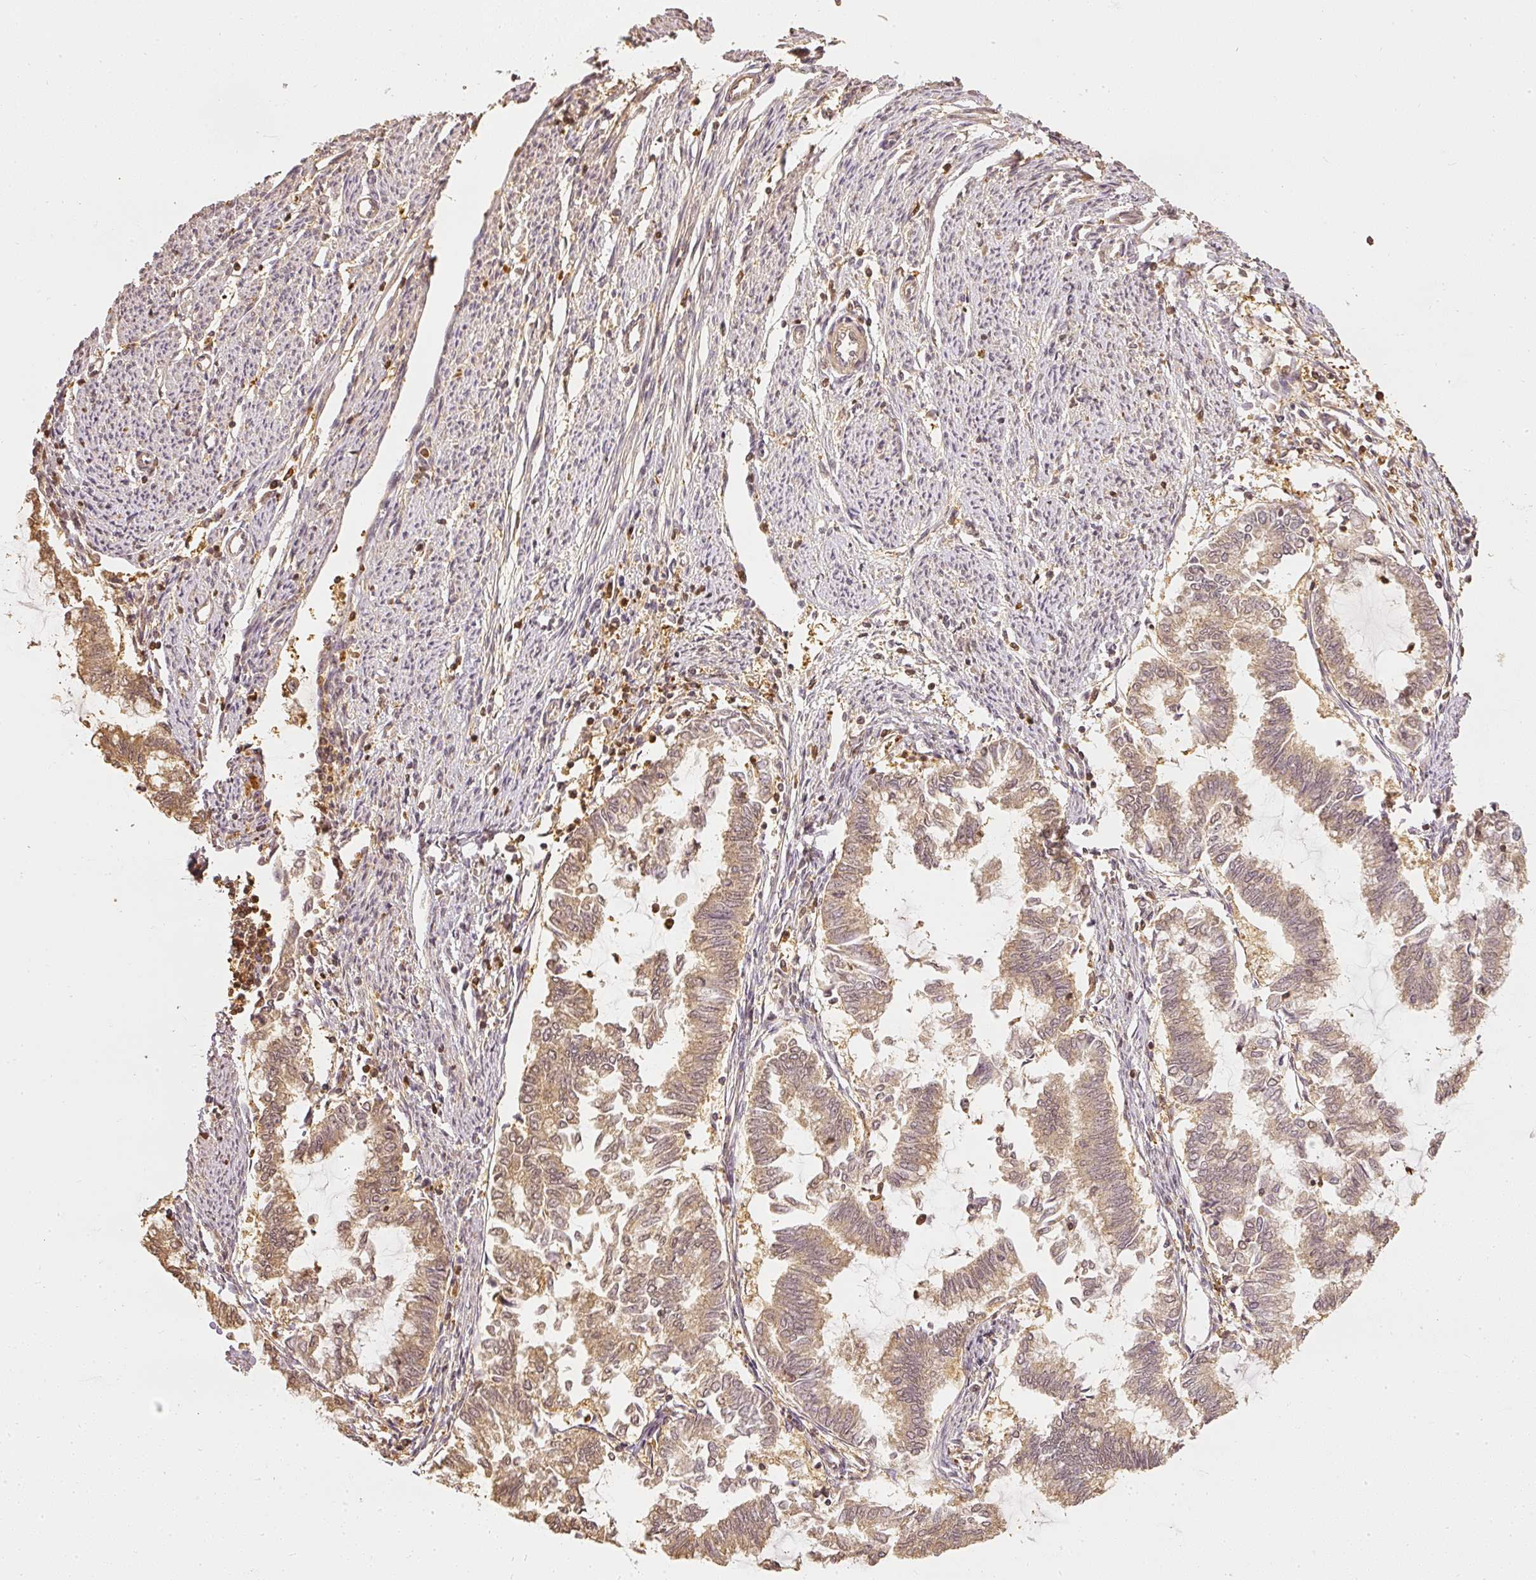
{"staining": {"intensity": "weak", "quantity": ">75%", "location": "cytoplasmic/membranous"}, "tissue": "endometrial cancer", "cell_type": "Tumor cells", "image_type": "cancer", "snomed": [{"axis": "morphology", "description": "Adenocarcinoma, NOS"}, {"axis": "topography", "description": "Endometrium"}], "caption": "Protein expression analysis of endometrial cancer exhibits weak cytoplasmic/membranous positivity in approximately >75% of tumor cells.", "gene": "PFN1", "patient": {"sex": "female", "age": 79}}